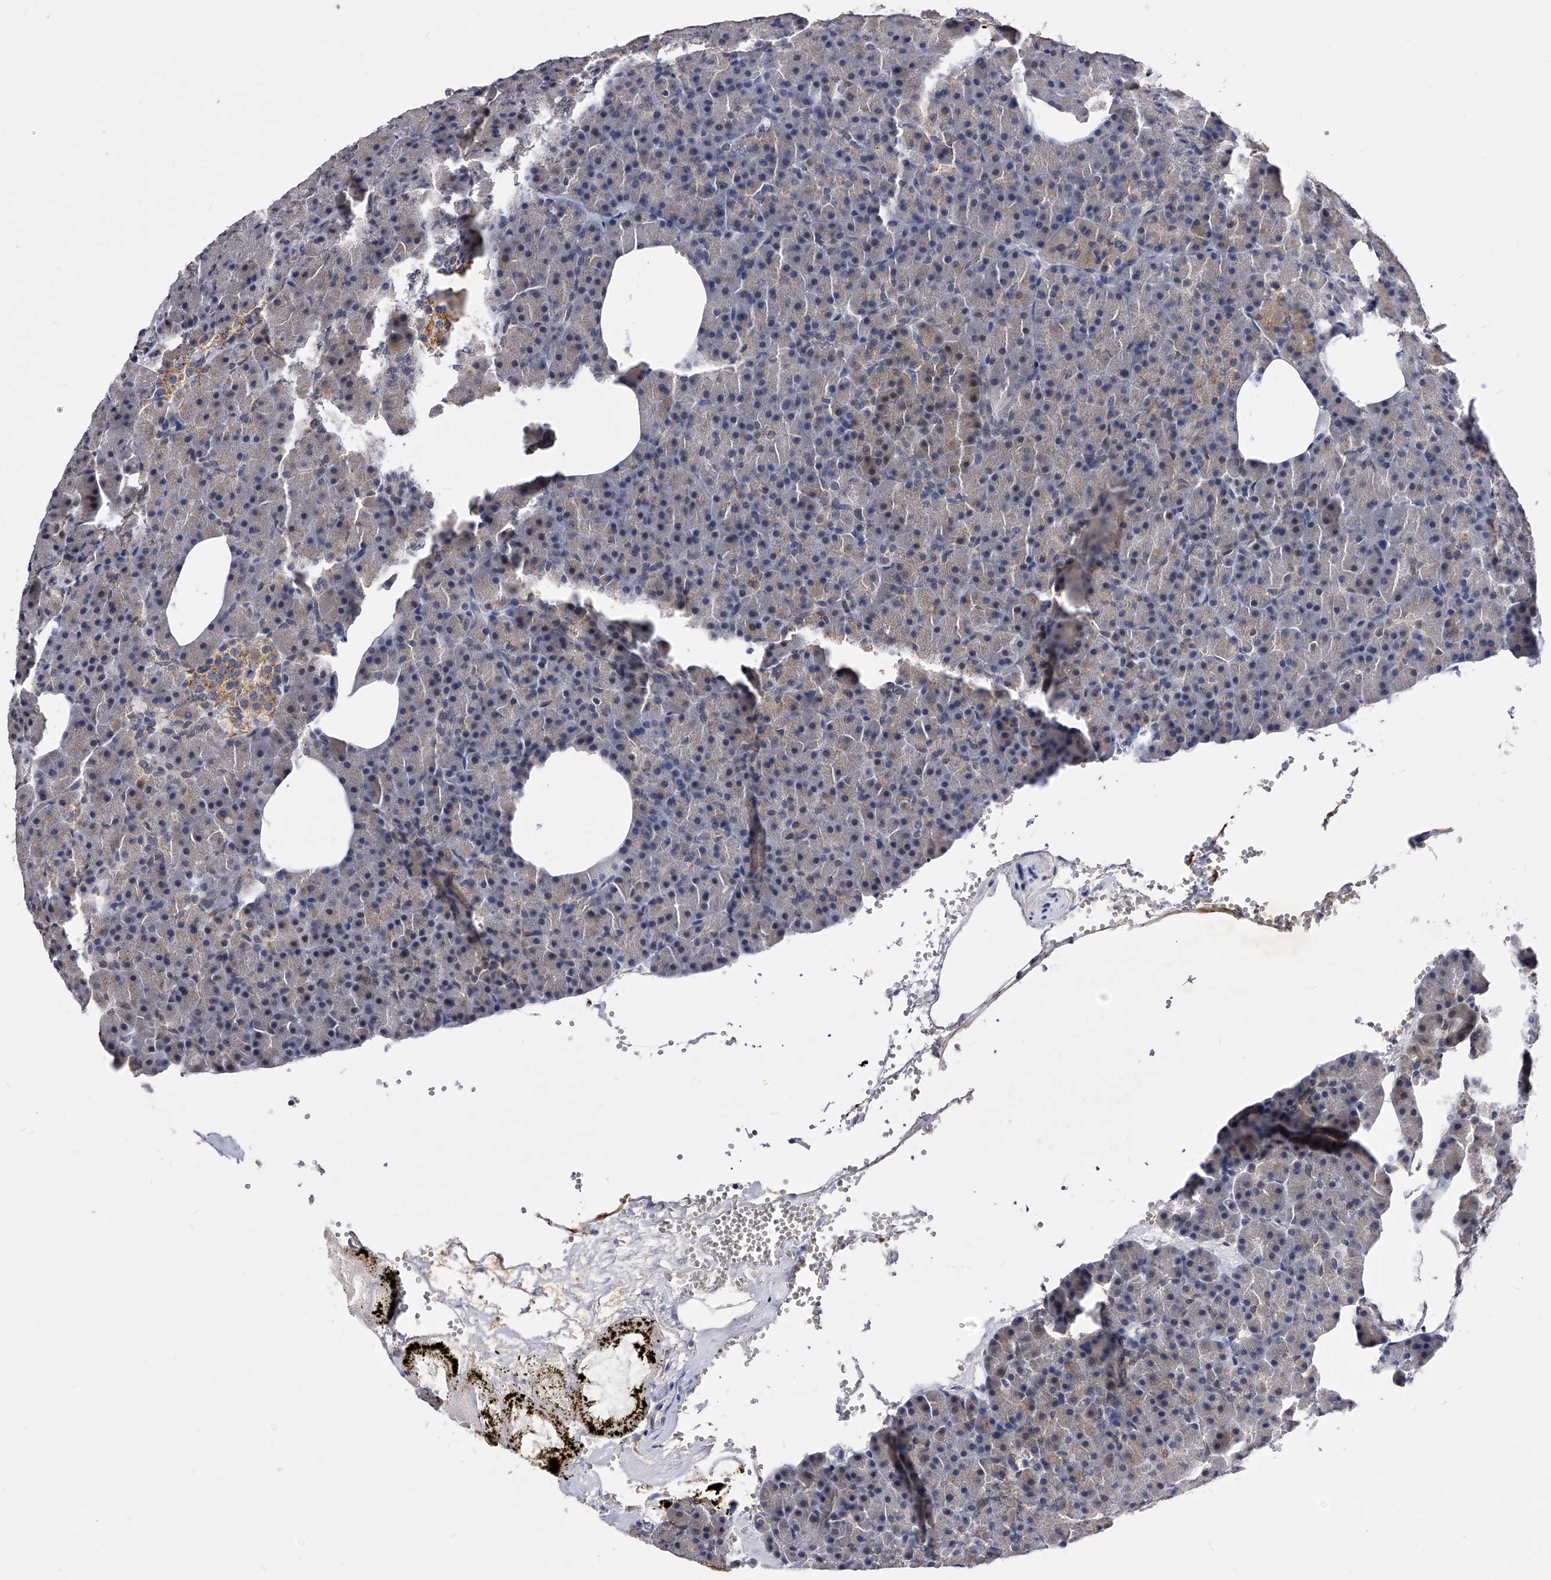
{"staining": {"intensity": "weak", "quantity": "25%-75%", "location": "cytoplasmic/membranous,nuclear"}, "tissue": "pancreas", "cell_type": "Exocrine glandular cells", "image_type": "normal", "snomed": [{"axis": "morphology", "description": "Normal tissue, NOS"}, {"axis": "morphology", "description": "Carcinoid, malignant, NOS"}, {"axis": "topography", "description": "Pancreas"}], "caption": "Immunohistochemical staining of benign pancreas displays low levels of weak cytoplasmic/membranous,nuclear staining in about 25%-75% of exocrine glandular cells.", "gene": "ZNF529", "patient": {"sex": "female", "age": 35}}